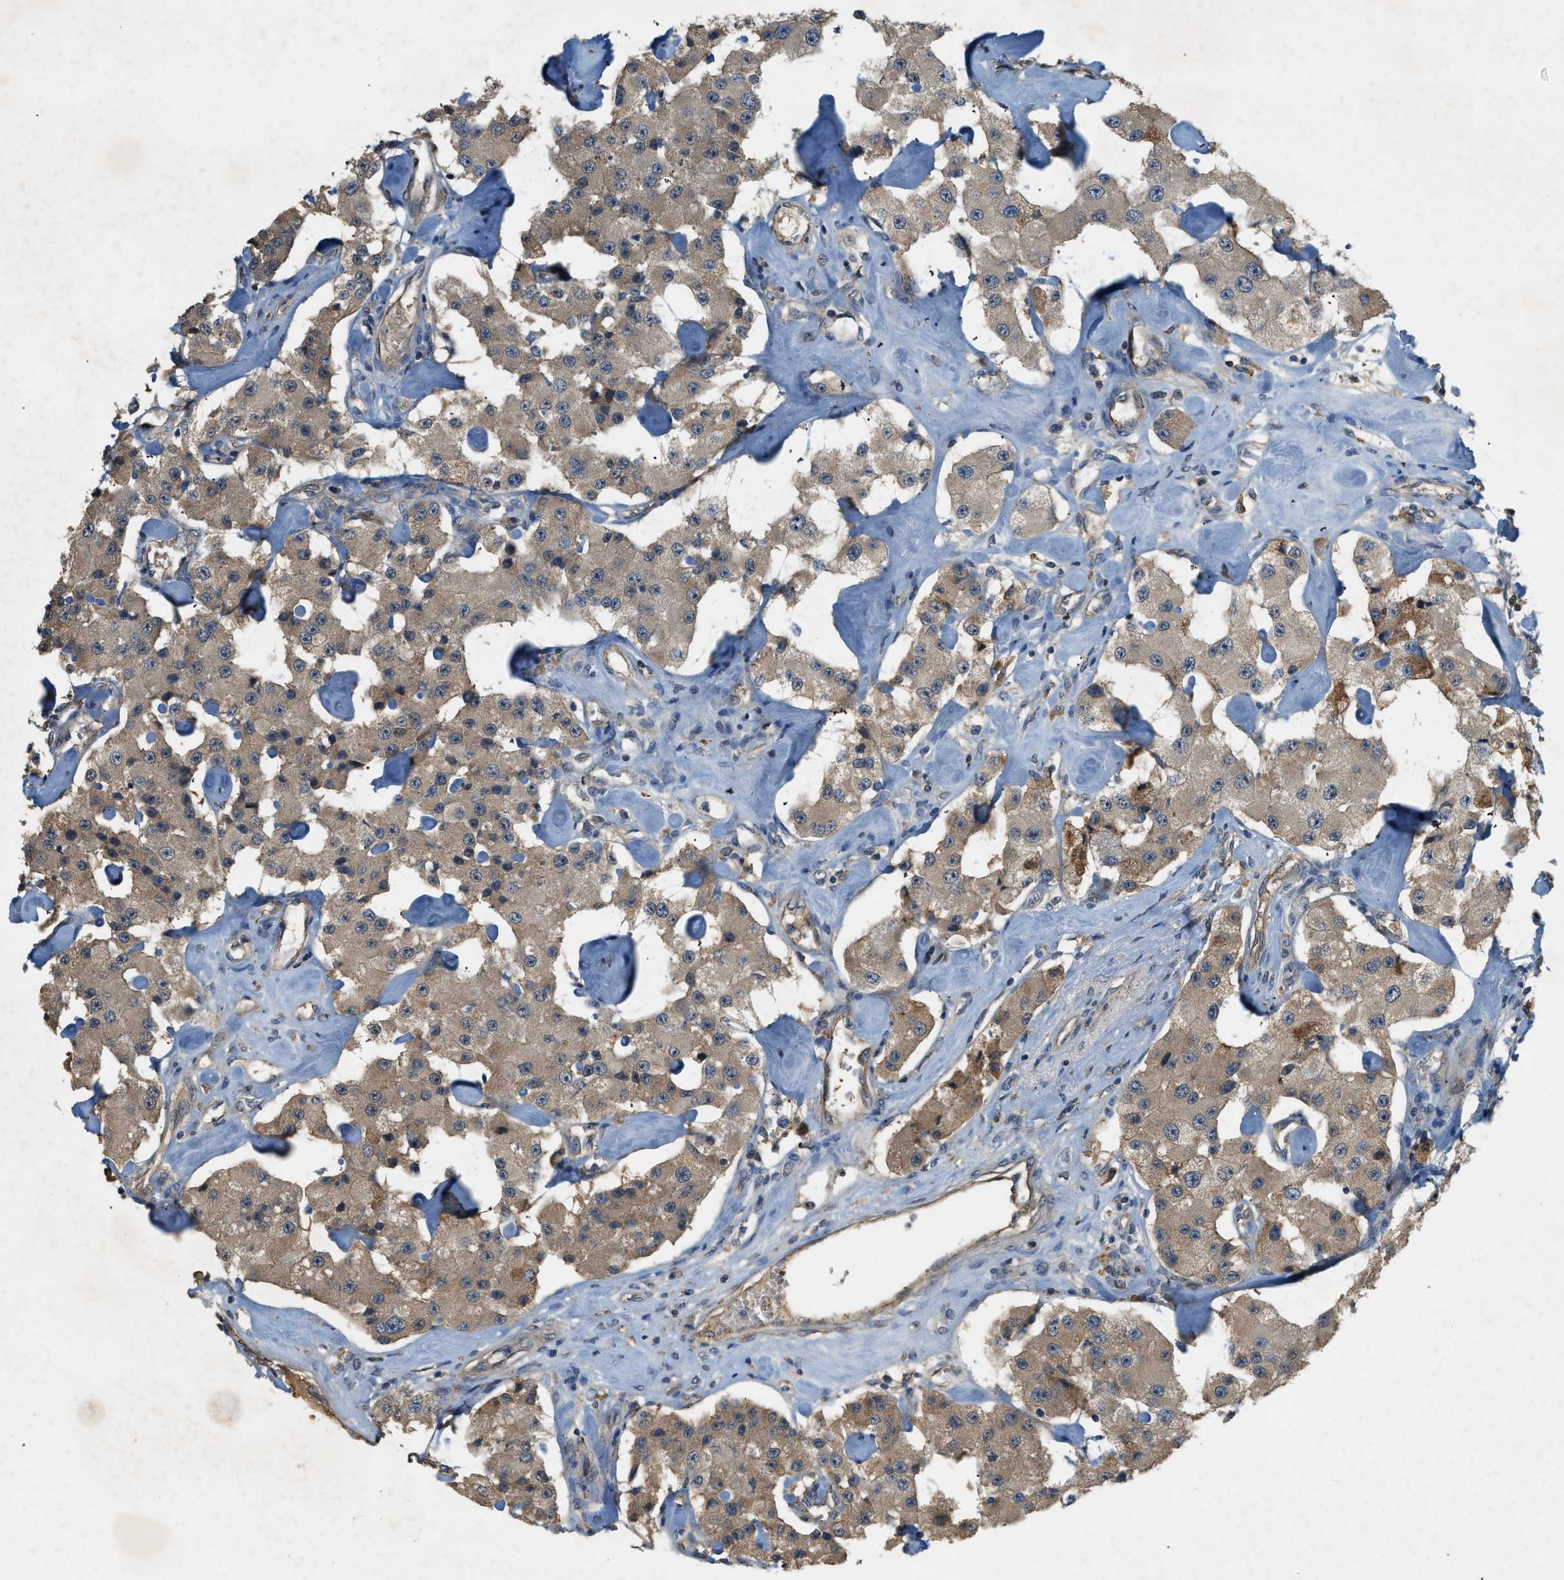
{"staining": {"intensity": "moderate", "quantity": ">75%", "location": "cytoplasmic/membranous"}, "tissue": "carcinoid", "cell_type": "Tumor cells", "image_type": "cancer", "snomed": [{"axis": "morphology", "description": "Carcinoid, malignant, NOS"}, {"axis": "topography", "description": "Pancreas"}], "caption": "Moderate cytoplasmic/membranous staining for a protein is seen in approximately >75% of tumor cells of carcinoid (malignant) using immunohistochemistry.", "gene": "CFLAR", "patient": {"sex": "male", "age": 41}}